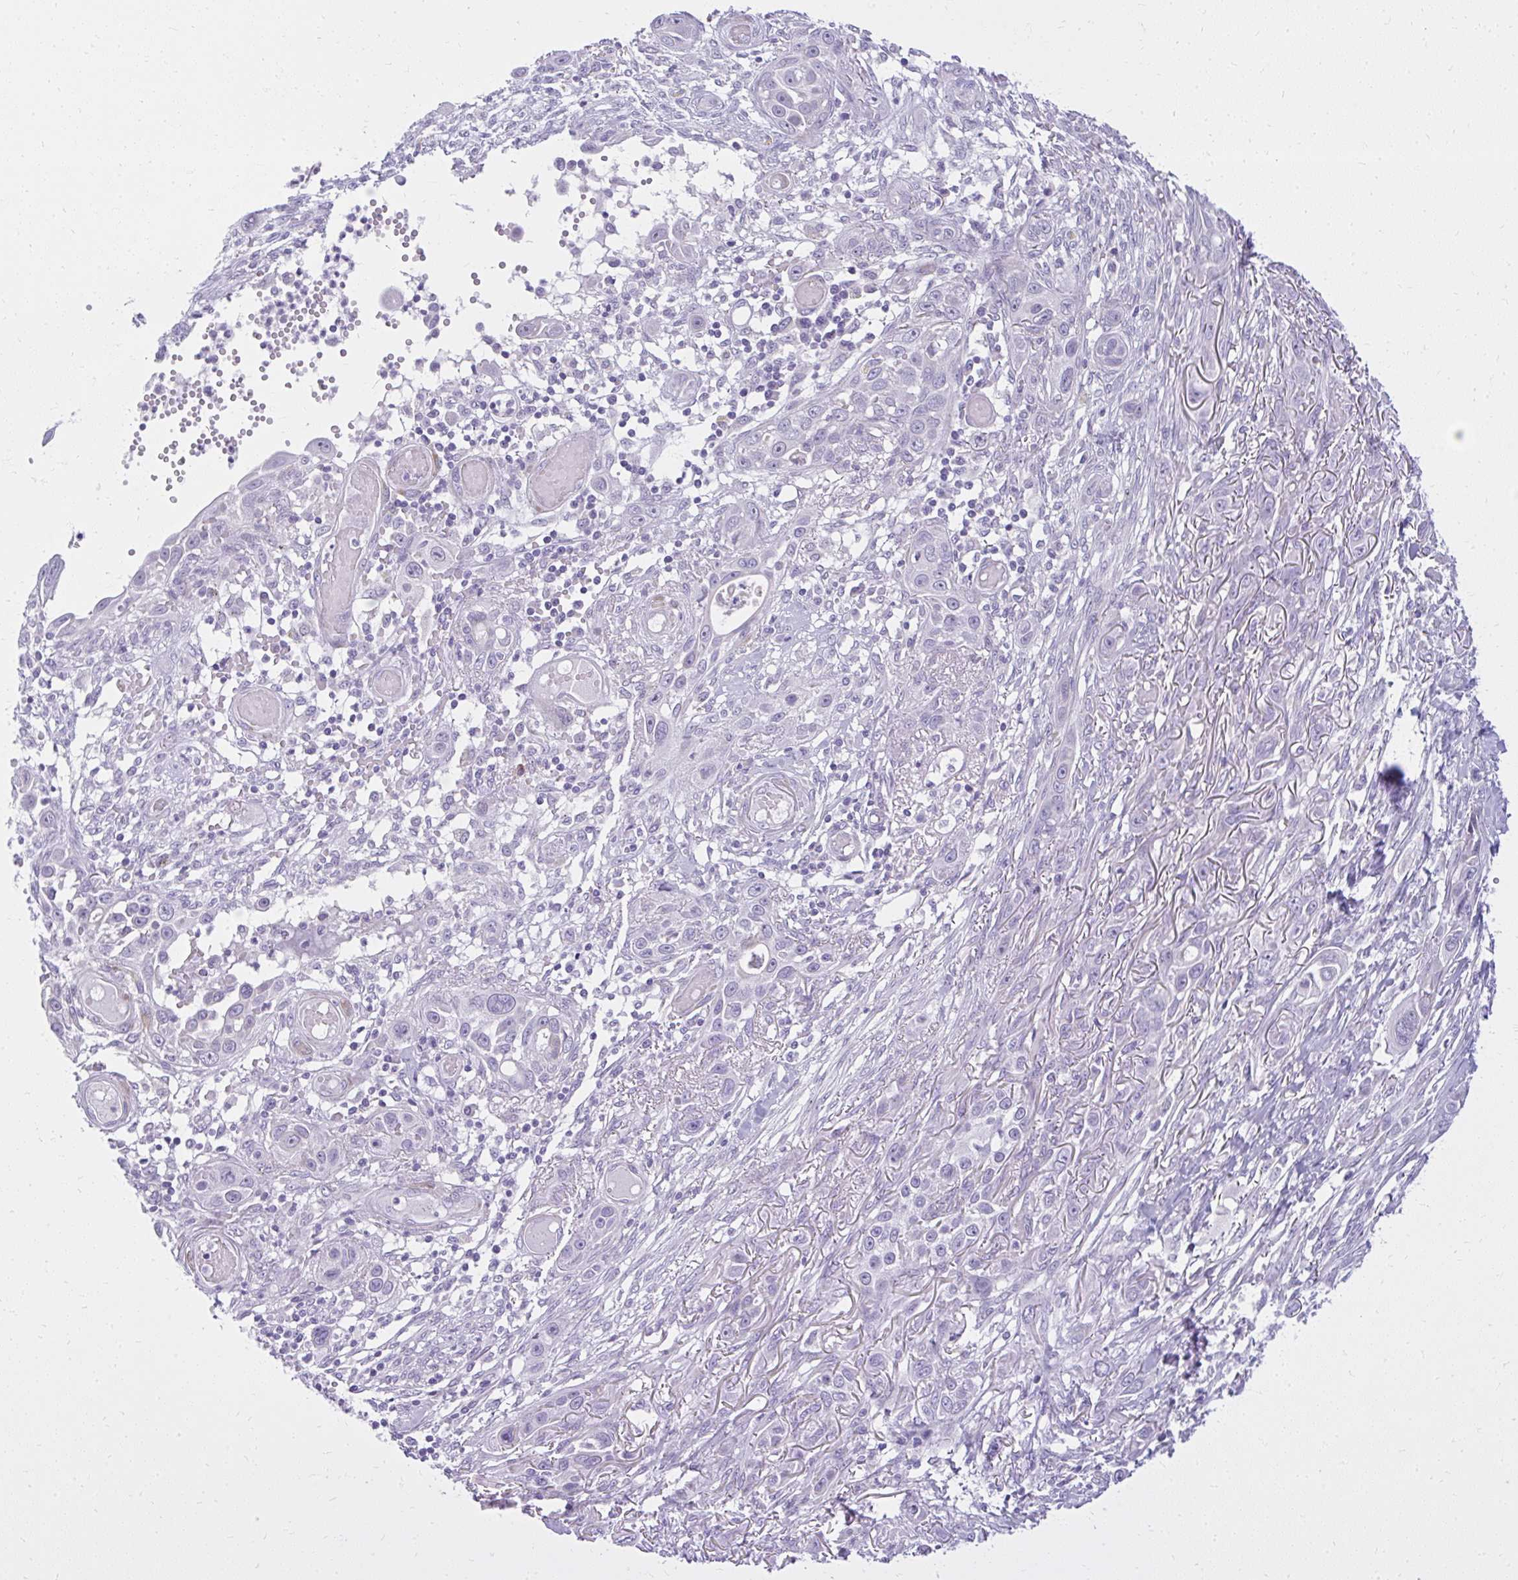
{"staining": {"intensity": "negative", "quantity": "none", "location": "none"}, "tissue": "skin cancer", "cell_type": "Tumor cells", "image_type": "cancer", "snomed": [{"axis": "morphology", "description": "Squamous cell carcinoma, NOS"}, {"axis": "topography", "description": "Skin"}], "caption": "Human squamous cell carcinoma (skin) stained for a protein using immunohistochemistry (IHC) shows no expression in tumor cells.", "gene": "PRAP1", "patient": {"sex": "female", "age": 69}}